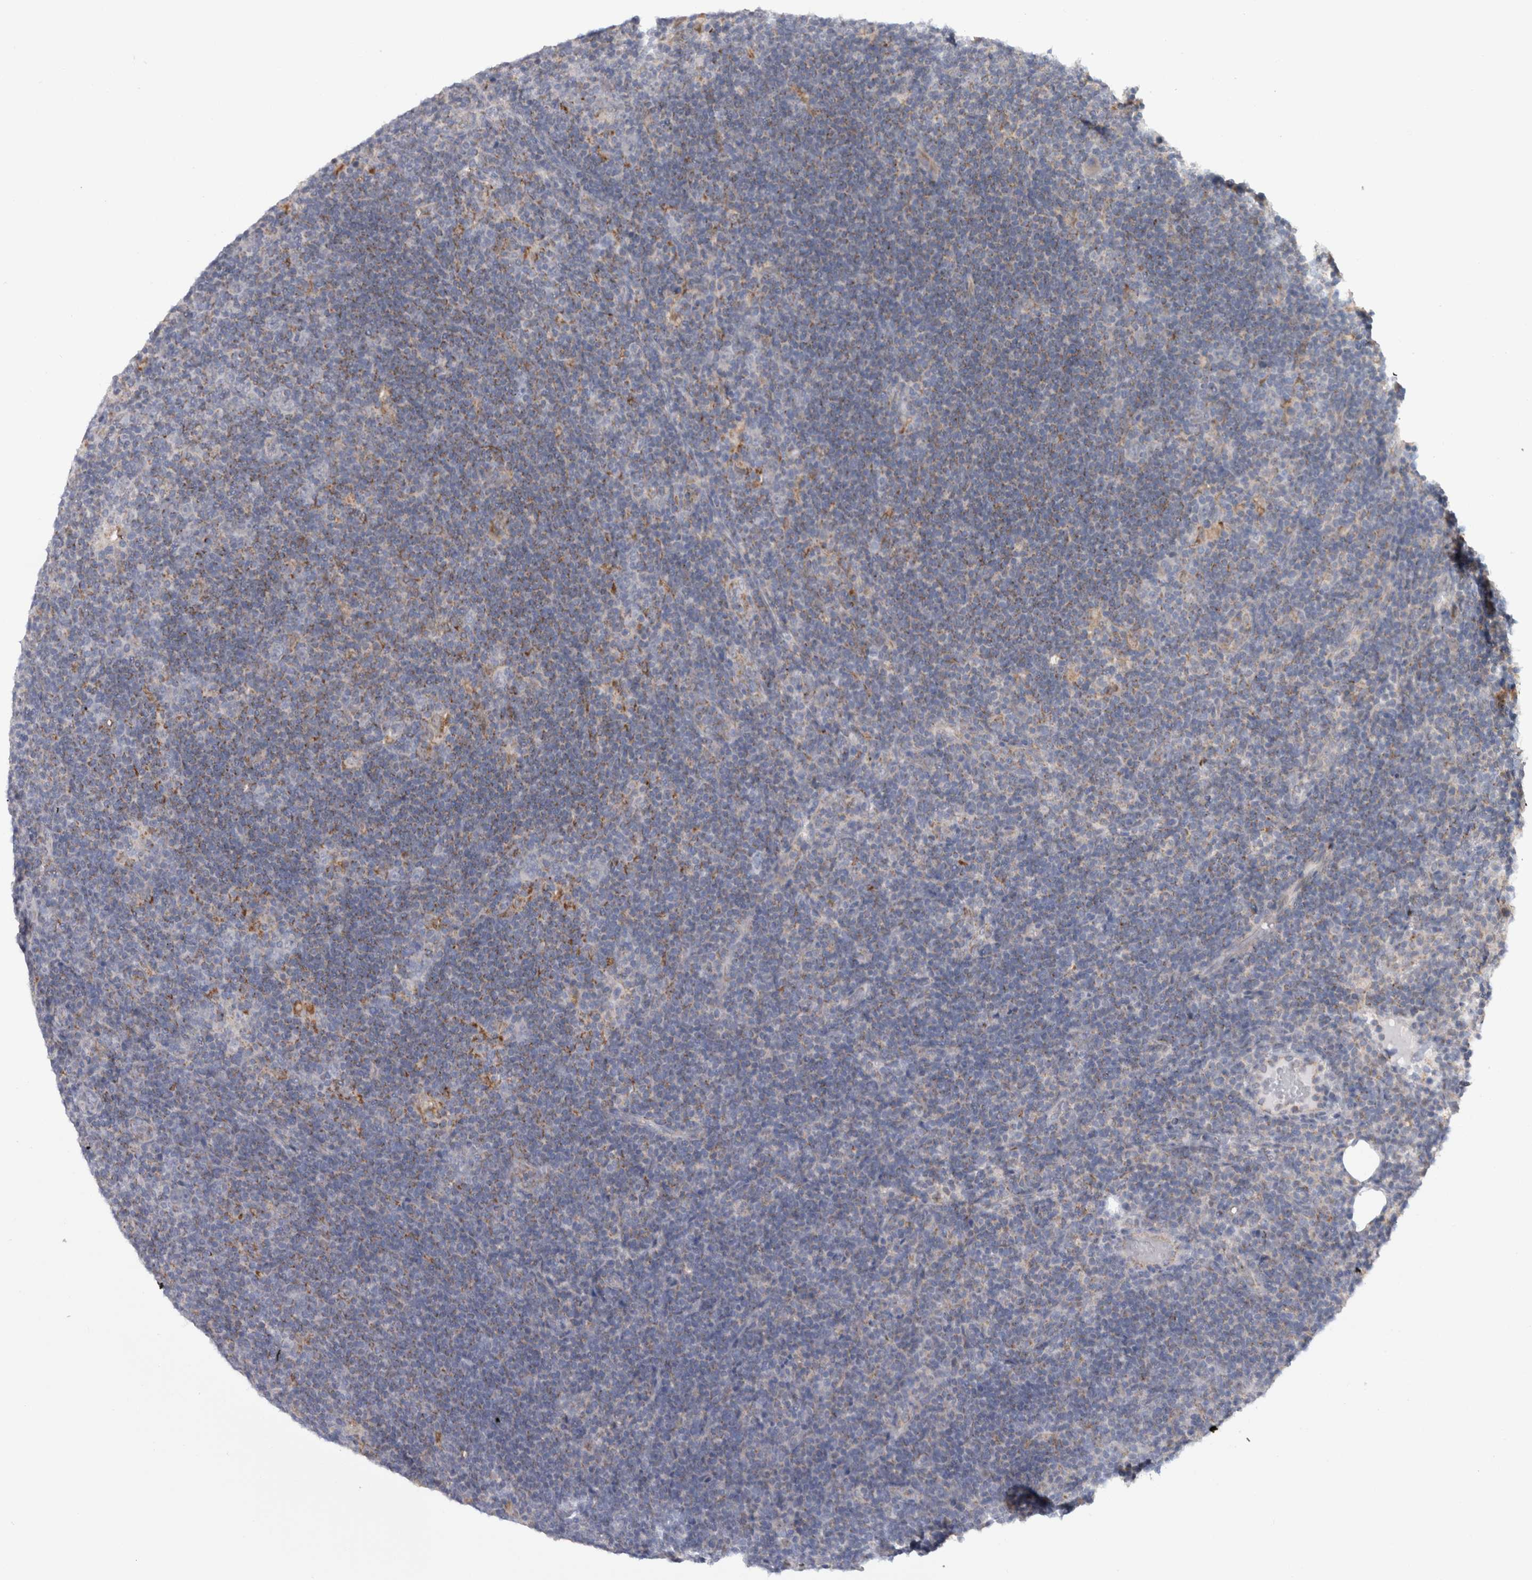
{"staining": {"intensity": "negative", "quantity": "none", "location": "none"}, "tissue": "lymphoma", "cell_type": "Tumor cells", "image_type": "cancer", "snomed": [{"axis": "morphology", "description": "Hodgkin's disease, NOS"}, {"axis": "topography", "description": "Lymph node"}], "caption": "A high-resolution micrograph shows IHC staining of Hodgkin's disease, which exhibits no significant expression in tumor cells.", "gene": "RAB18", "patient": {"sex": "female", "age": 57}}